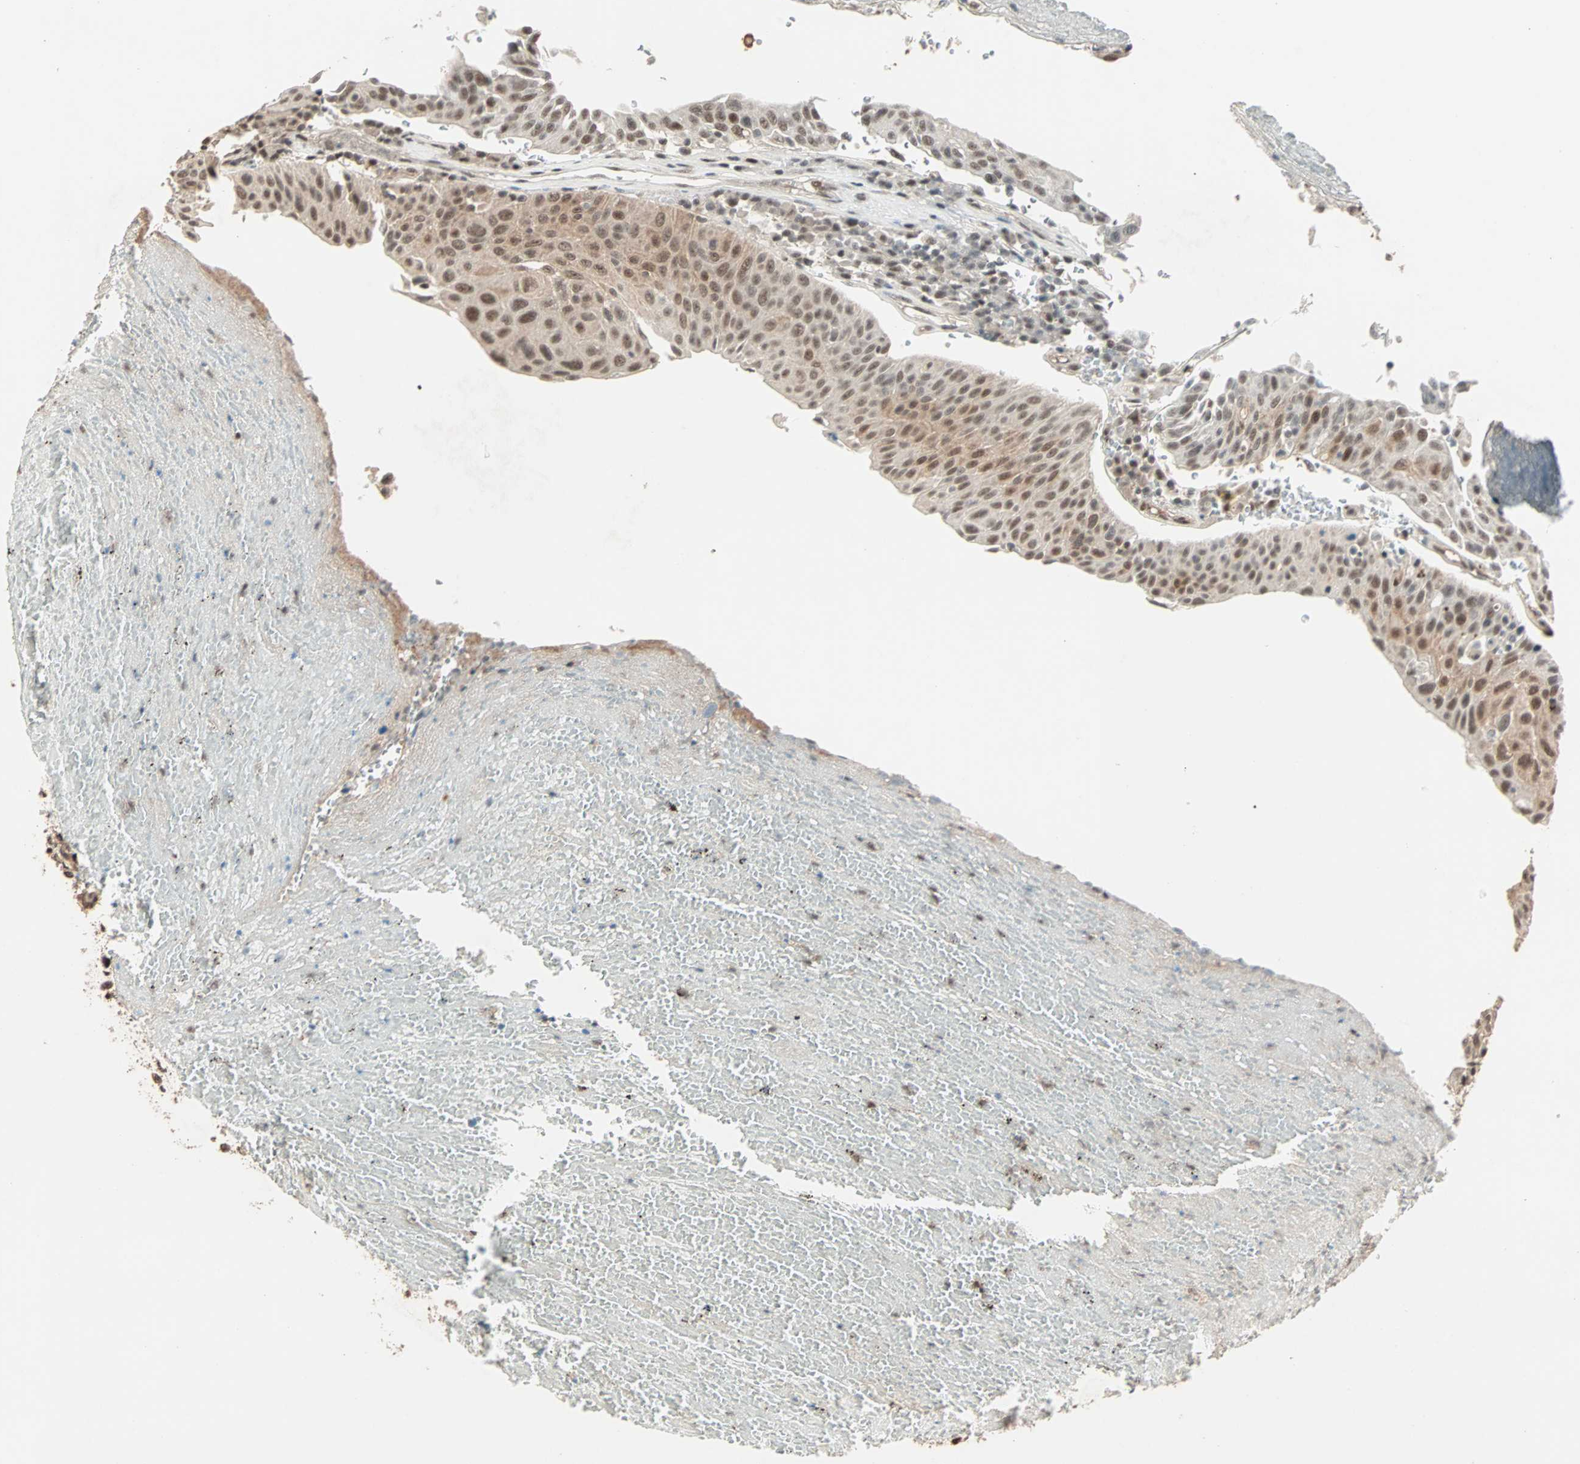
{"staining": {"intensity": "moderate", "quantity": ">75%", "location": "nuclear"}, "tissue": "urothelial cancer", "cell_type": "Tumor cells", "image_type": "cancer", "snomed": [{"axis": "morphology", "description": "Urothelial carcinoma, High grade"}, {"axis": "topography", "description": "Urinary bladder"}], "caption": "IHC image of urothelial carcinoma (high-grade) stained for a protein (brown), which displays medium levels of moderate nuclear expression in about >75% of tumor cells.", "gene": "ZNF701", "patient": {"sex": "male", "age": 66}}